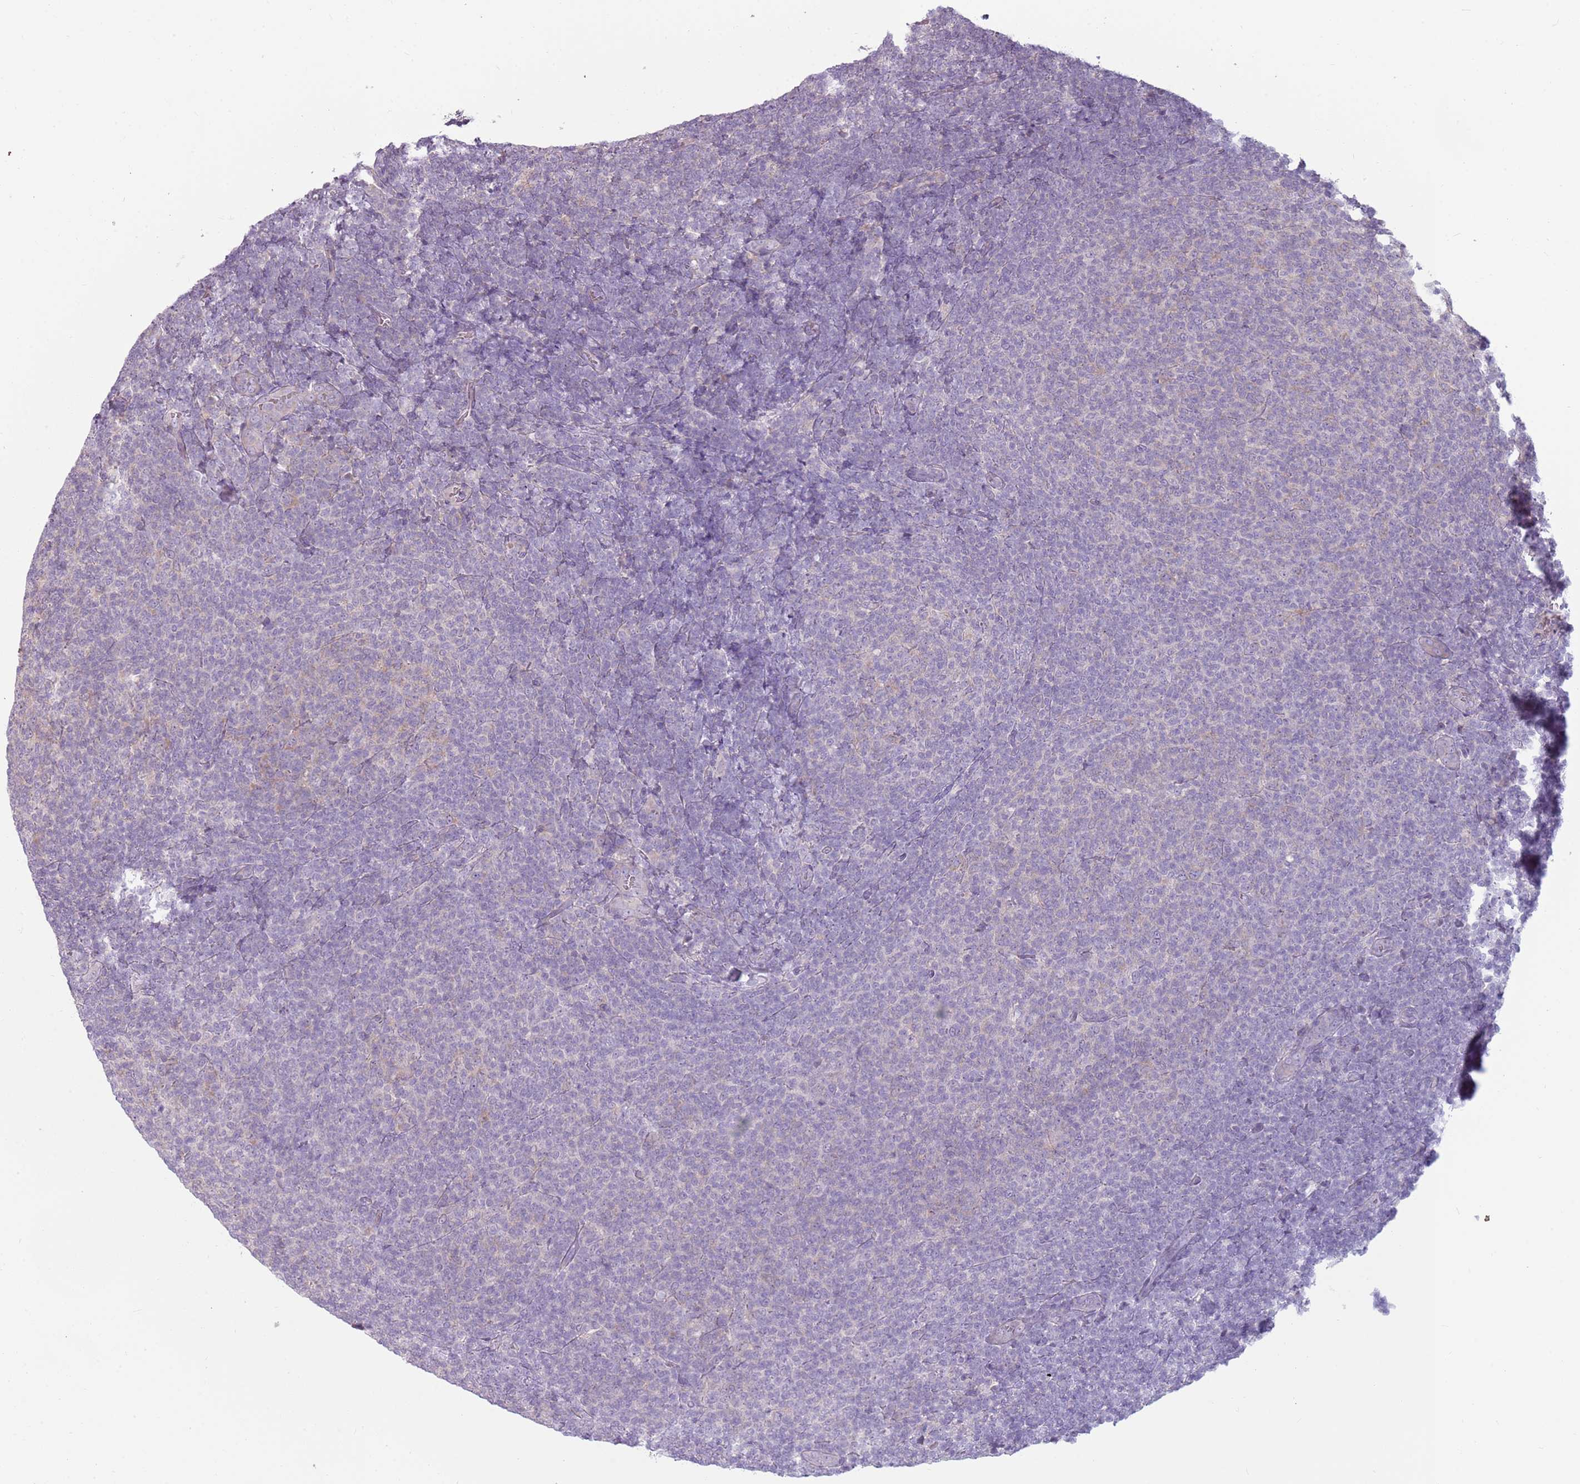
{"staining": {"intensity": "negative", "quantity": "none", "location": "none"}, "tissue": "lymphoma", "cell_type": "Tumor cells", "image_type": "cancer", "snomed": [{"axis": "morphology", "description": "Malignant lymphoma, non-Hodgkin's type, Low grade"}, {"axis": "topography", "description": "Lymph node"}], "caption": "The image shows no staining of tumor cells in malignant lymphoma, non-Hodgkin's type (low-grade). (DAB (3,3'-diaminobenzidine) IHC, high magnification).", "gene": "HSPA14", "patient": {"sex": "male", "age": 66}}